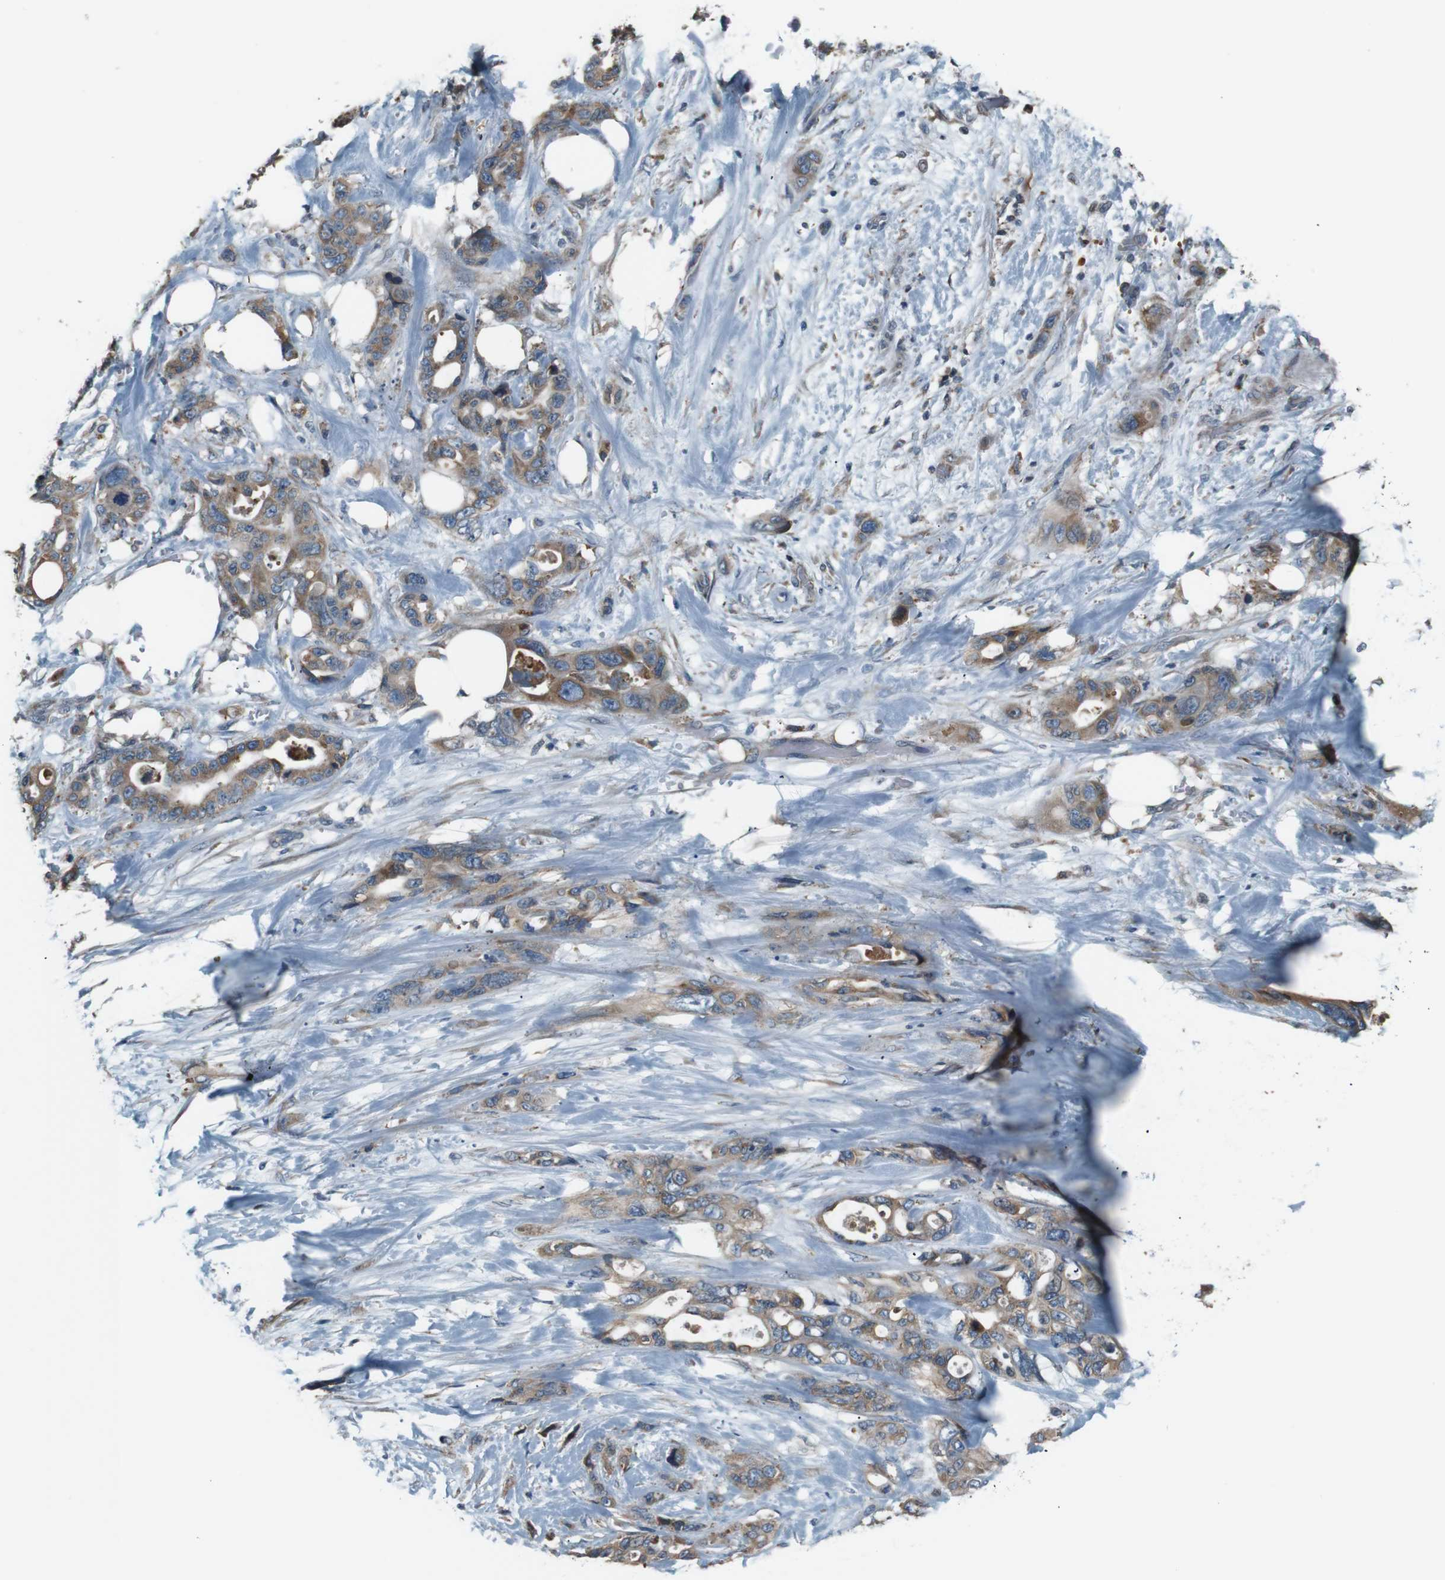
{"staining": {"intensity": "moderate", "quantity": ">75%", "location": "cytoplasmic/membranous"}, "tissue": "pancreatic cancer", "cell_type": "Tumor cells", "image_type": "cancer", "snomed": [{"axis": "morphology", "description": "Adenocarcinoma, NOS"}, {"axis": "topography", "description": "Pancreas"}], "caption": "DAB (3,3'-diaminobenzidine) immunohistochemical staining of pancreatic cancer reveals moderate cytoplasmic/membranous protein staining in approximately >75% of tumor cells. Using DAB (brown) and hematoxylin (blue) stains, captured at high magnification using brightfield microscopy.", "gene": "SIGMAR1", "patient": {"sex": "male", "age": 46}}